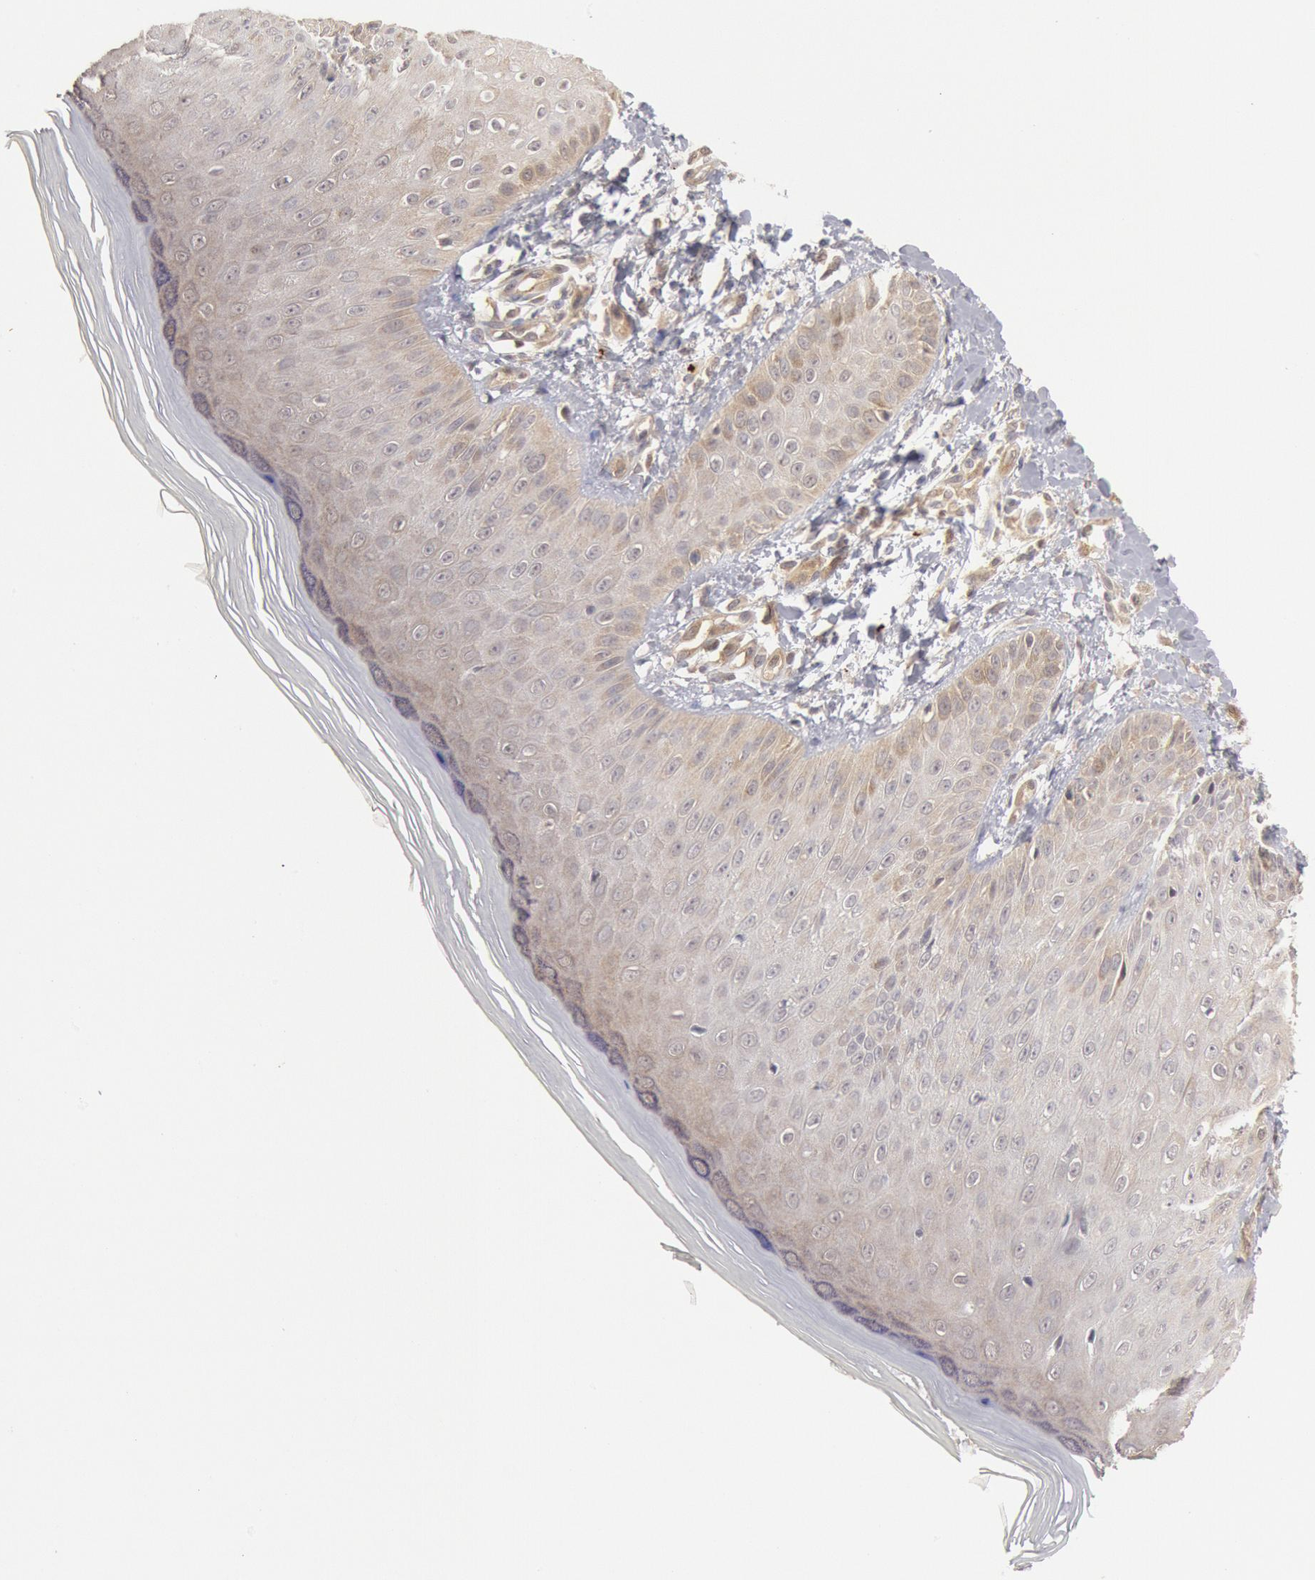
{"staining": {"intensity": "moderate", "quantity": "25%-75%", "location": "cytoplasmic/membranous"}, "tissue": "skin", "cell_type": "Epidermal cells", "image_type": "normal", "snomed": [{"axis": "morphology", "description": "Normal tissue, NOS"}, {"axis": "morphology", "description": "Inflammation, NOS"}, {"axis": "topography", "description": "Soft tissue"}, {"axis": "topography", "description": "Anal"}], "caption": "Immunohistochemistry (IHC) of benign human skin shows medium levels of moderate cytoplasmic/membranous staining in approximately 25%-75% of epidermal cells.", "gene": "DNAJA1", "patient": {"sex": "female", "age": 15}}